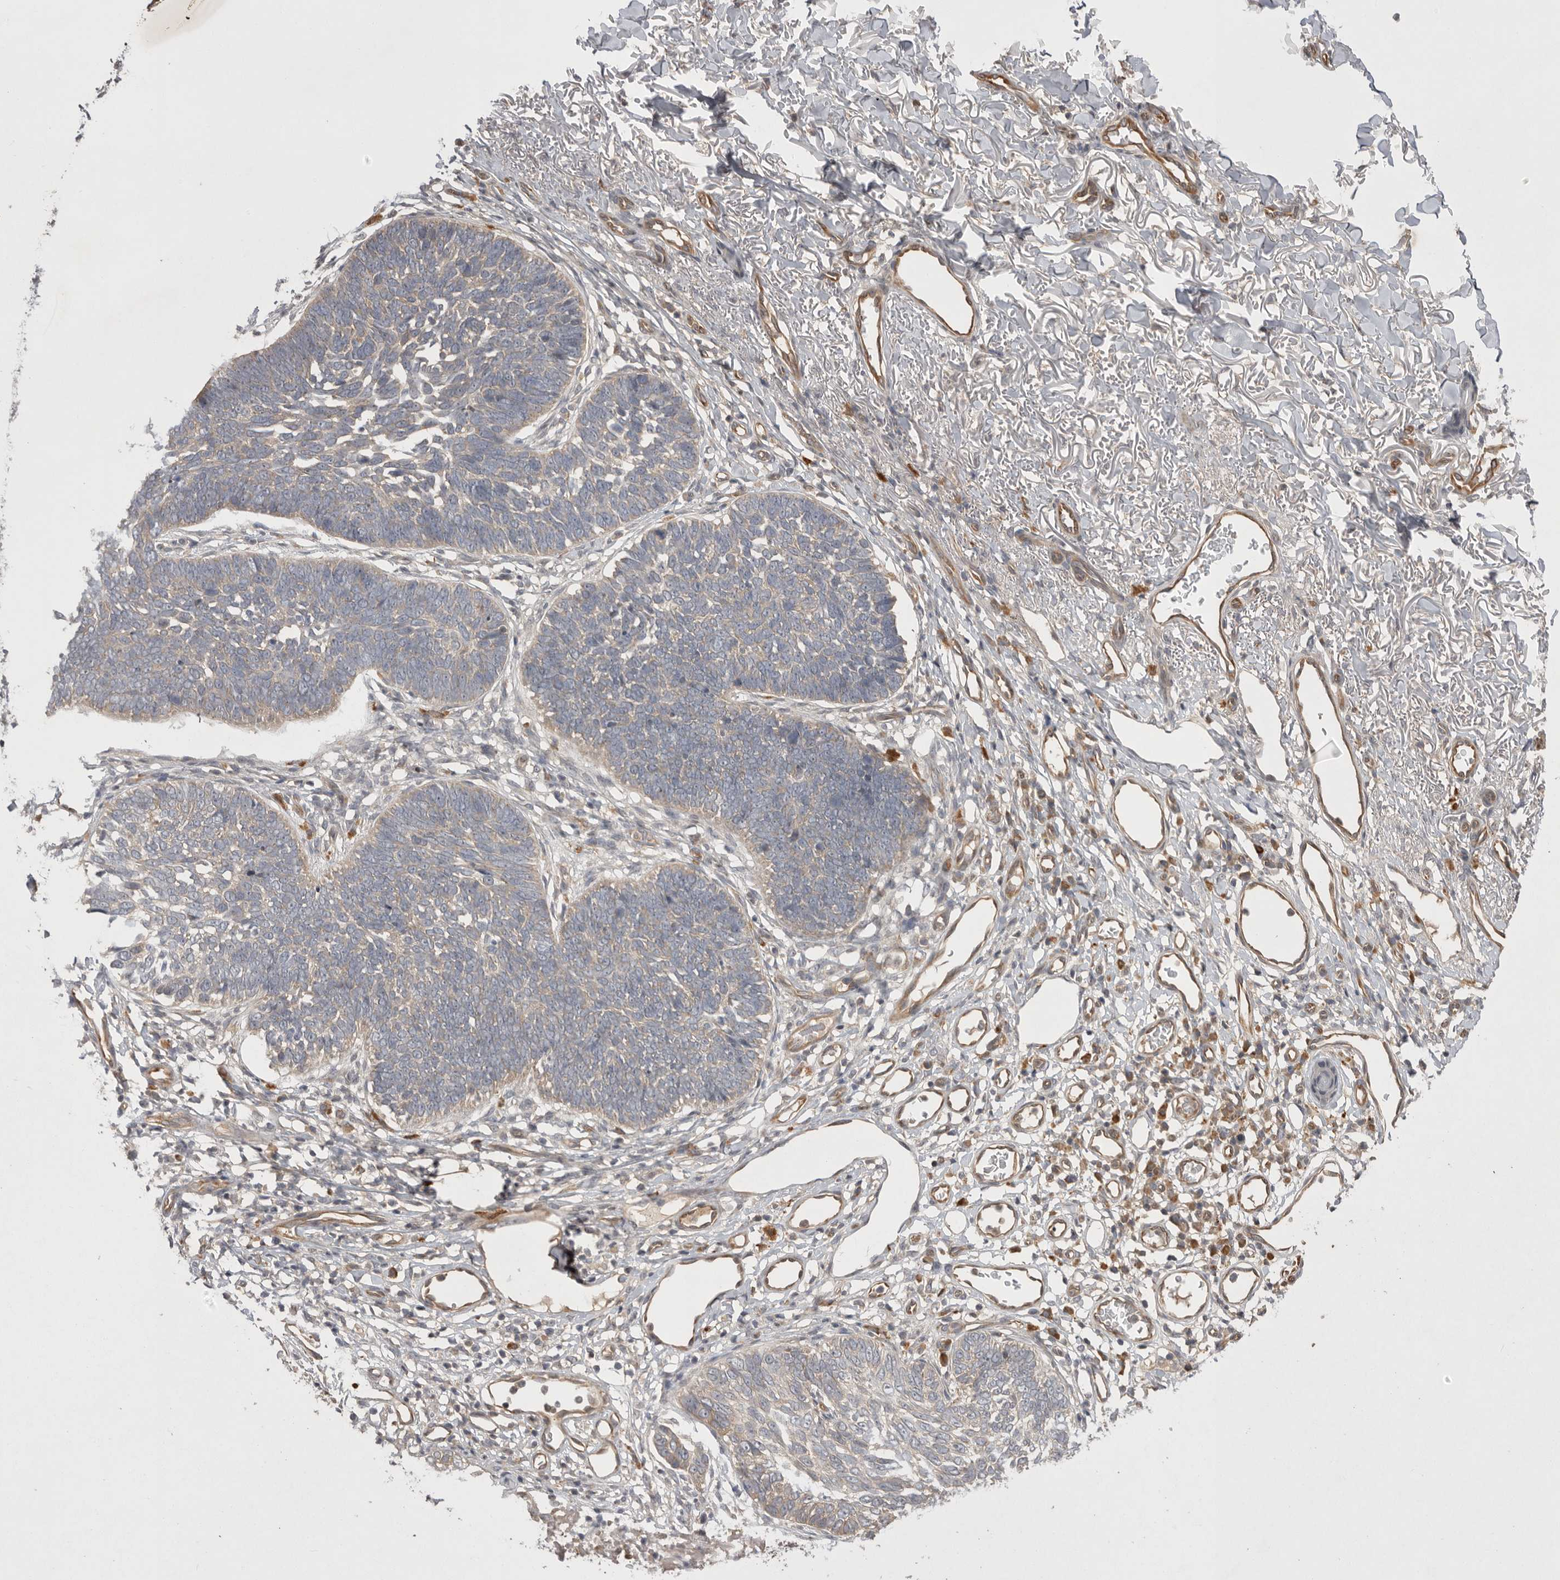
{"staining": {"intensity": "negative", "quantity": "none", "location": "none"}, "tissue": "skin cancer", "cell_type": "Tumor cells", "image_type": "cancer", "snomed": [{"axis": "morphology", "description": "Normal tissue, NOS"}, {"axis": "morphology", "description": "Basal cell carcinoma"}, {"axis": "topography", "description": "Skin"}], "caption": "Micrograph shows no significant protein expression in tumor cells of skin cancer. Nuclei are stained in blue.", "gene": "NRCAM", "patient": {"sex": "male", "age": 77}}